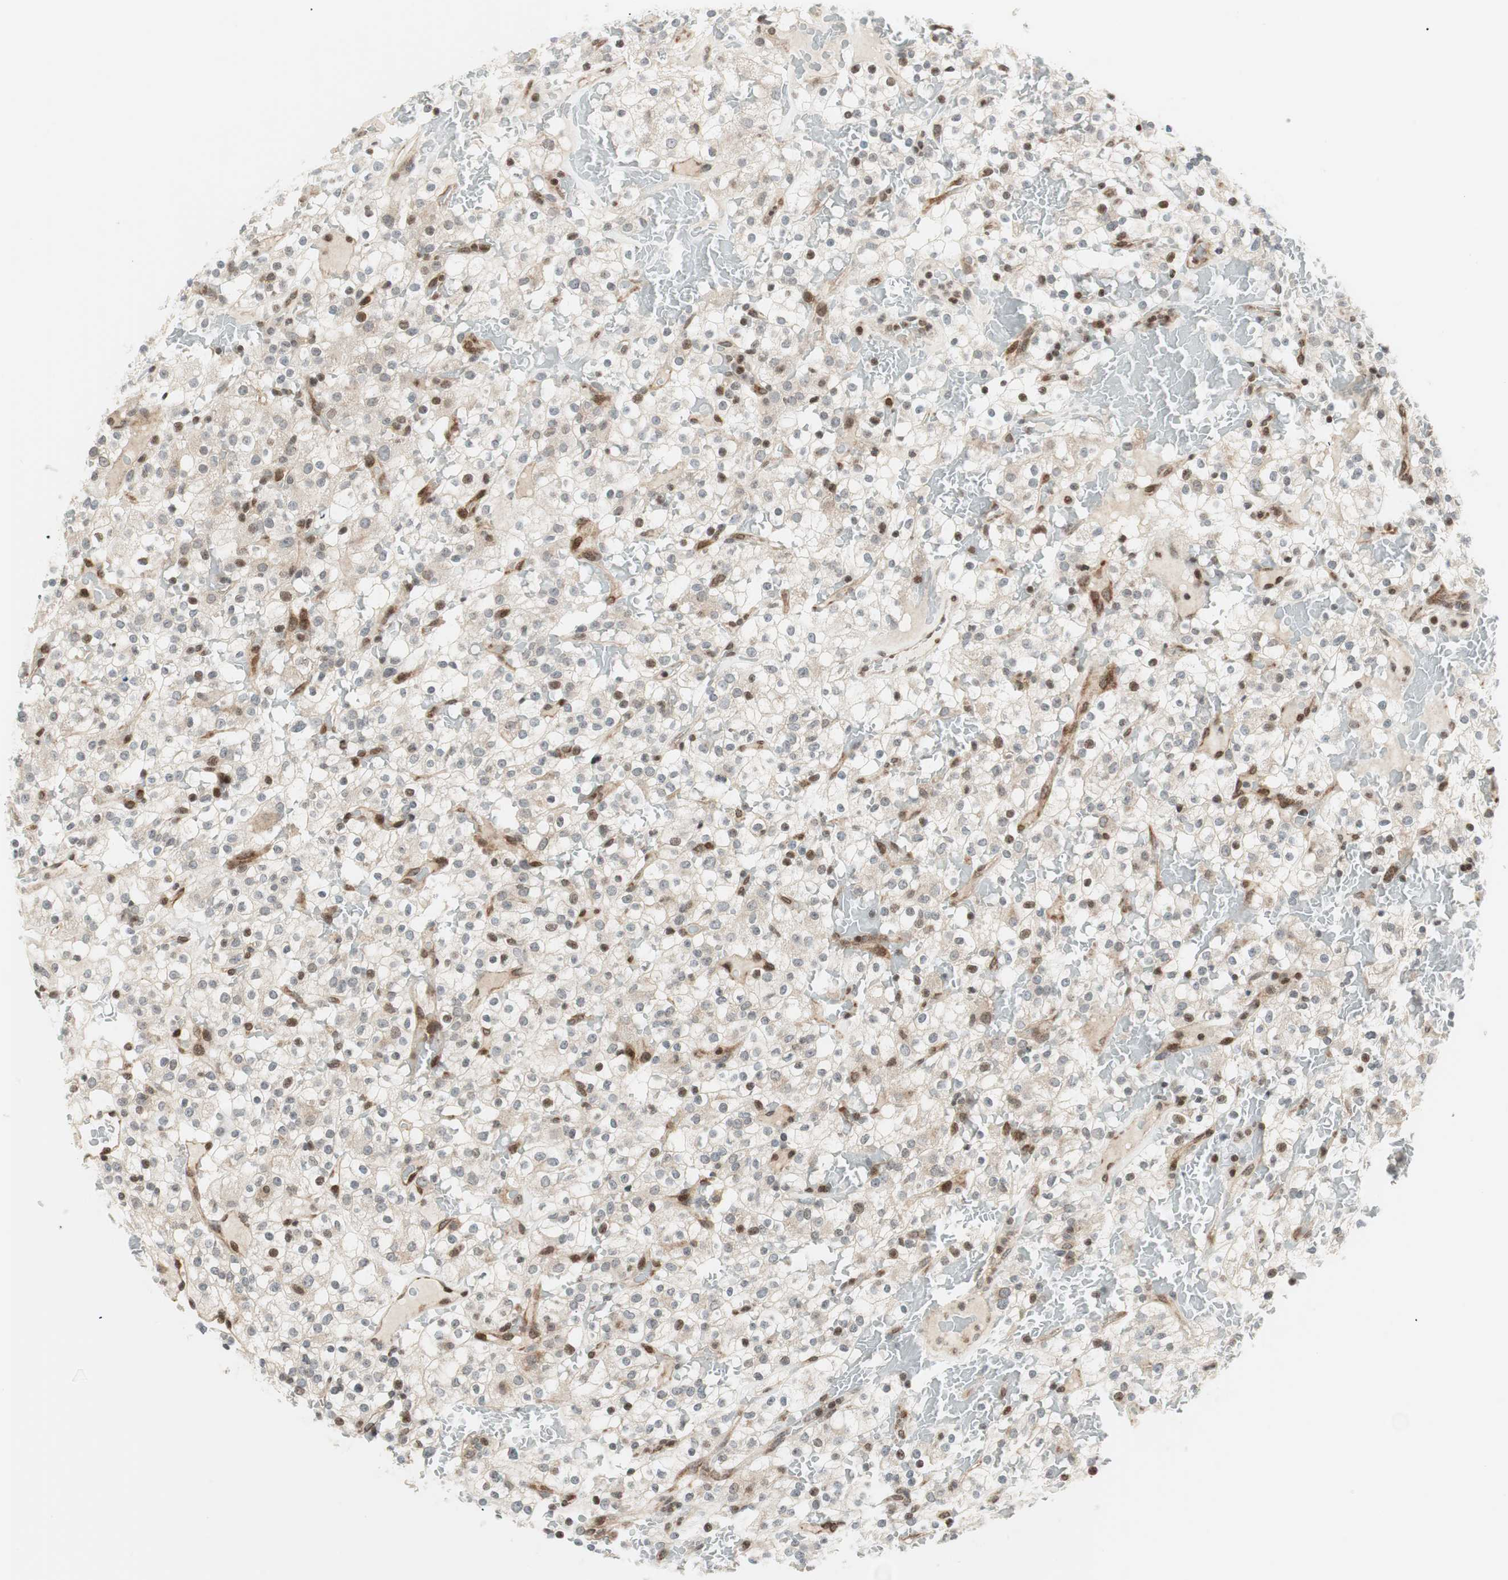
{"staining": {"intensity": "moderate", "quantity": "25%-75%", "location": "nuclear"}, "tissue": "renal cancer", "cell_type": "Tumor cells", "image_type": "cancer", "snomed": [{"axis": "morphology", "description": "Normal tissue, NOS"}, {"axis": "morphology", "description": "Adenocarcinoma, NOS"}, {"axis": "topography", "description": "Kidney"}], "caption": "There is medium levels of moderate nuclear staining in tumor cells of adenocarcinoma (renal), as demonstrated by immunohistochemical staining (brown color).", "gene": "TPT1", "patient": {"sex": "female", "age": 72}}